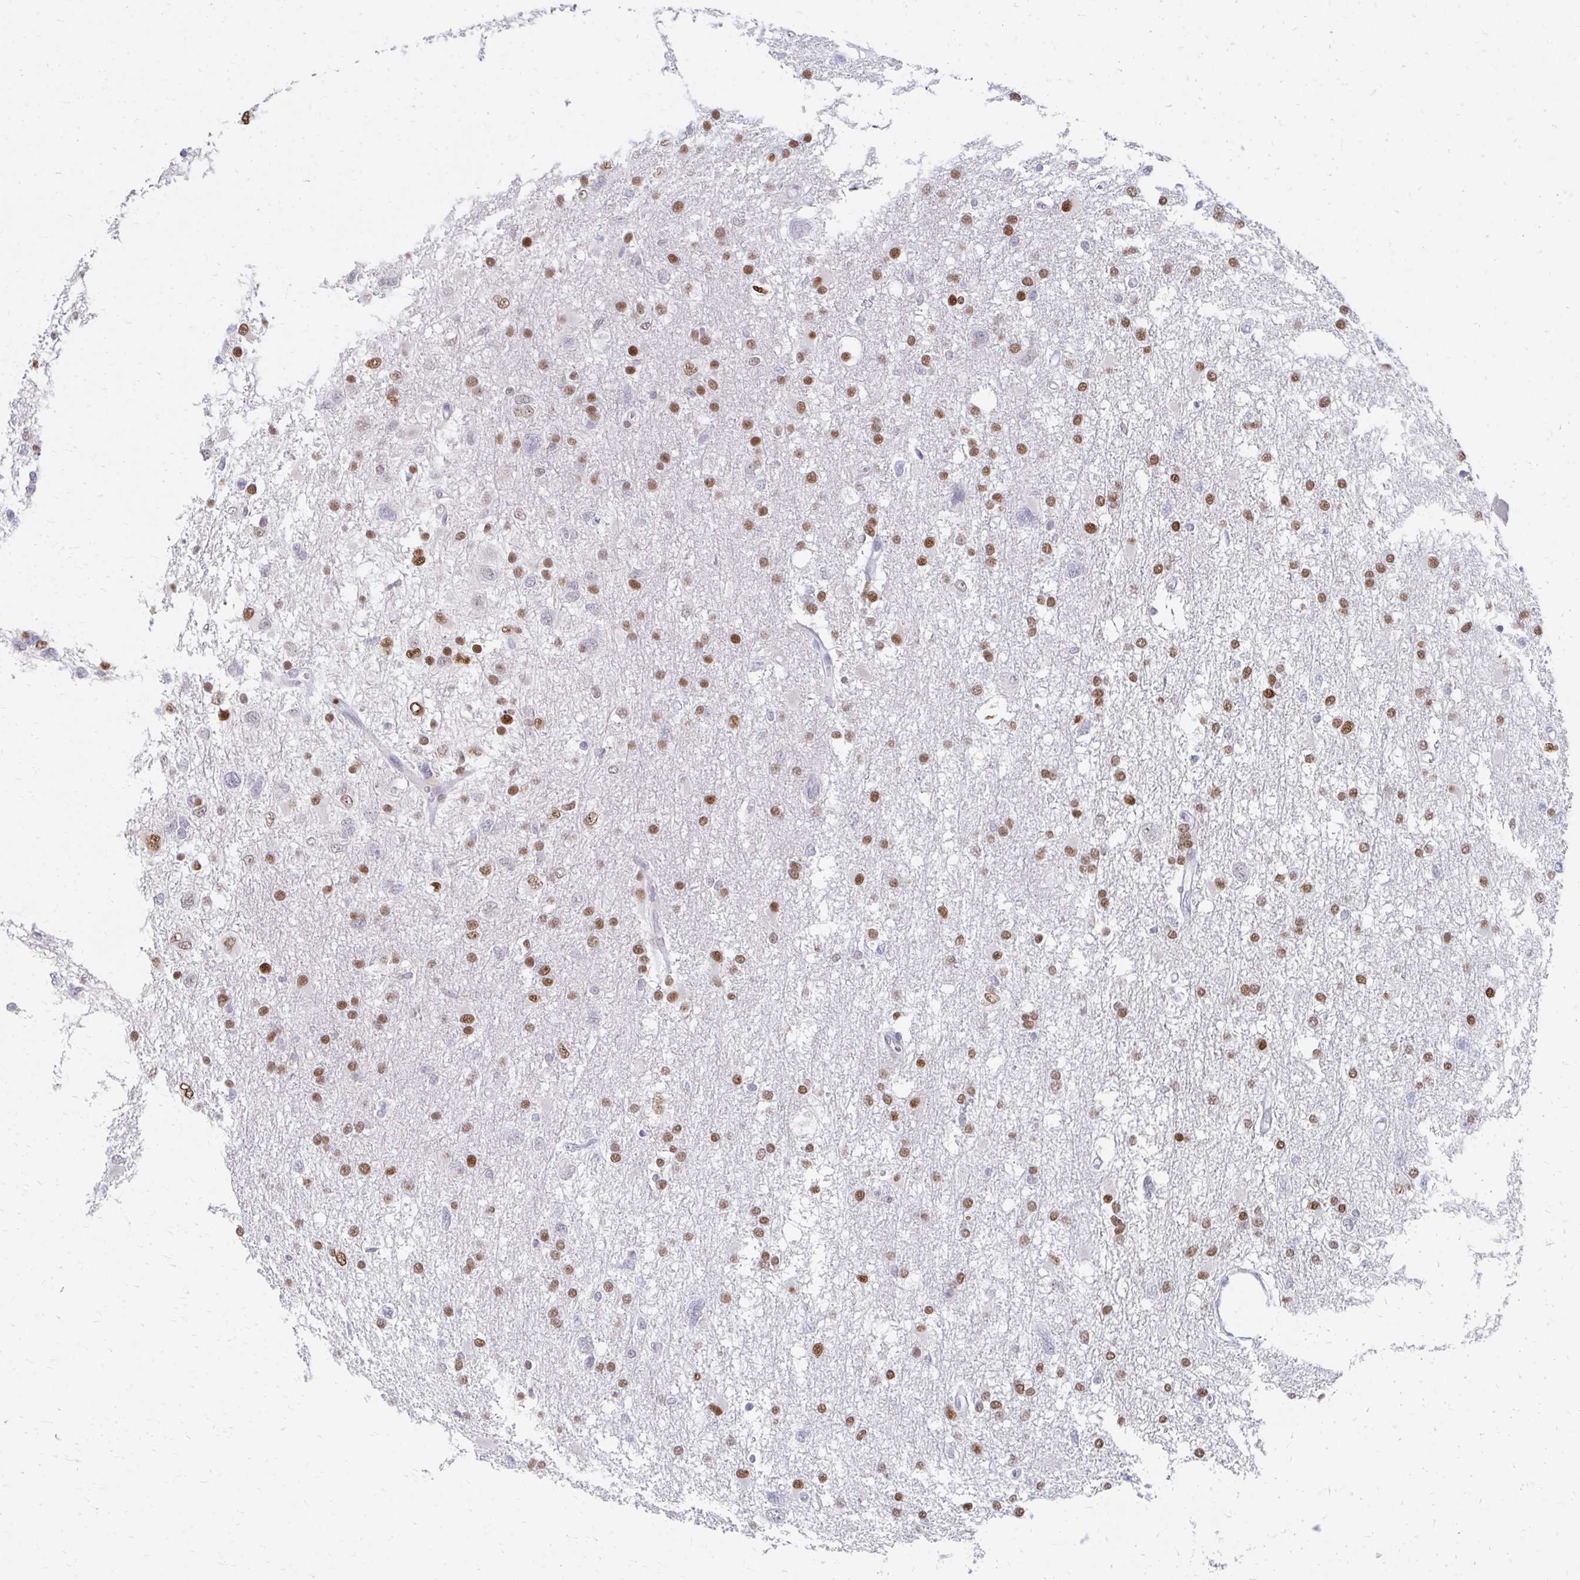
{"staining": {"intensity": "moderate", "quantity": ">75%", "location": "nuclear"}, "tissue": "glioma", "cell_type": "Tumor cells", "image_type": "cancer", "snomed": [{"axis": "morphology", "description": "Glioma, malignant, High grade"}, {"axis": "topography", "description": "Brain"}], "caption": "A high-resolution micrograph shows immunohistochemistry staining of glioma, which shows moderate nuclear expression in about >75% of tumor cells.", "gene": "PLK3", "patient": {"sex": "male", "age": 61}}